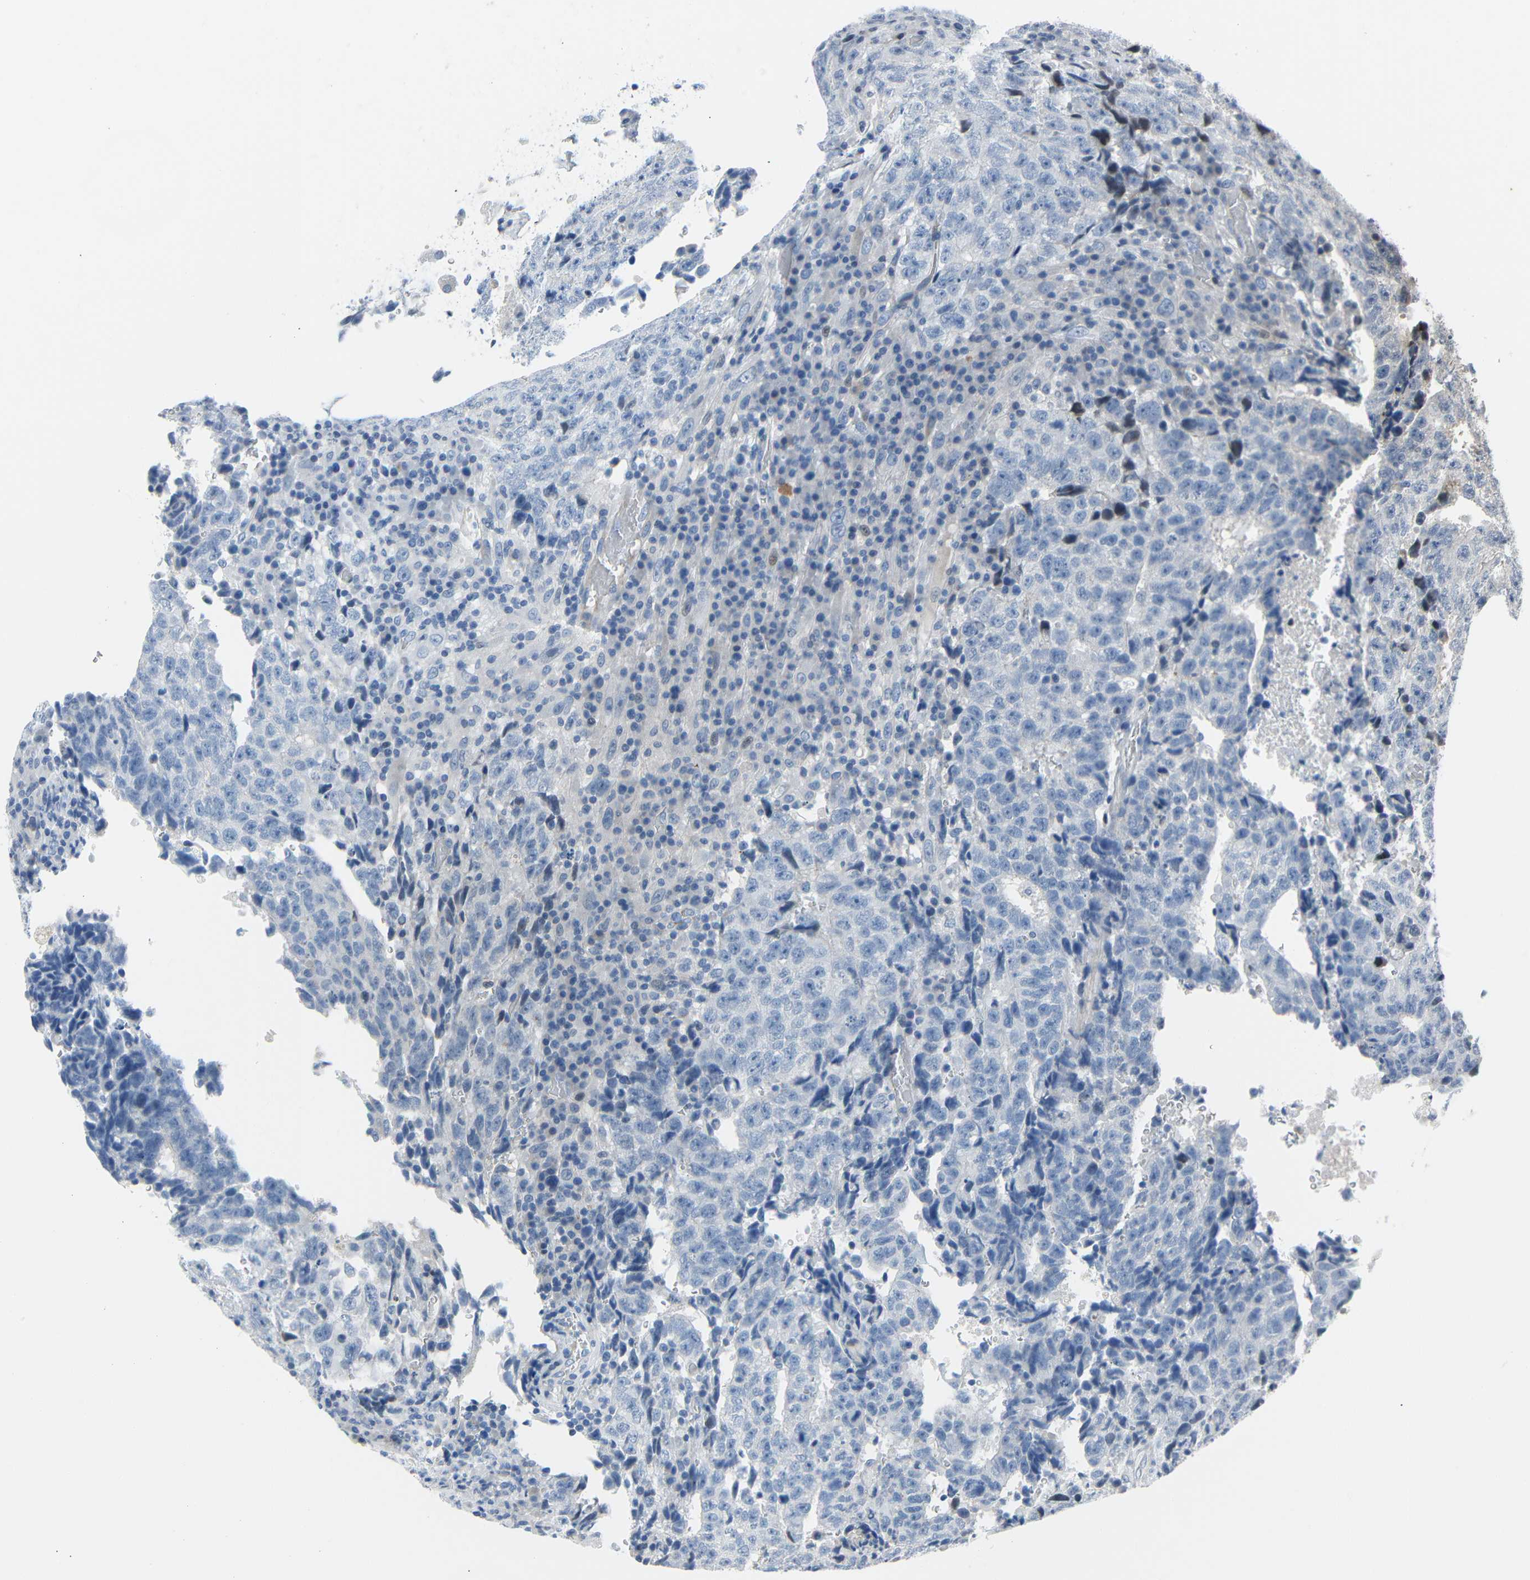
{"staining": {"intensity": "negative", "quantity": "none", "location": "none"}, "tissue": "testis cancer", "cell_type": "Tumor cells", "image_type": "cancer", "snomed": [{"axis": "morphology", "description": "Necrosis, NOS"}, {"axis": "morphology", "description": "Carcinoma, Embryonal, NOS"}, {"axis": "topography", "description": "Testis"}], "caption": "Testis embryonal carcinoma was stained to show a protein in brown. There is no significant positivity in tumor cells. Nuclei are stained in blue.", "gene": "IMPG2", "patient": {"sex": "male", "age": 19}}